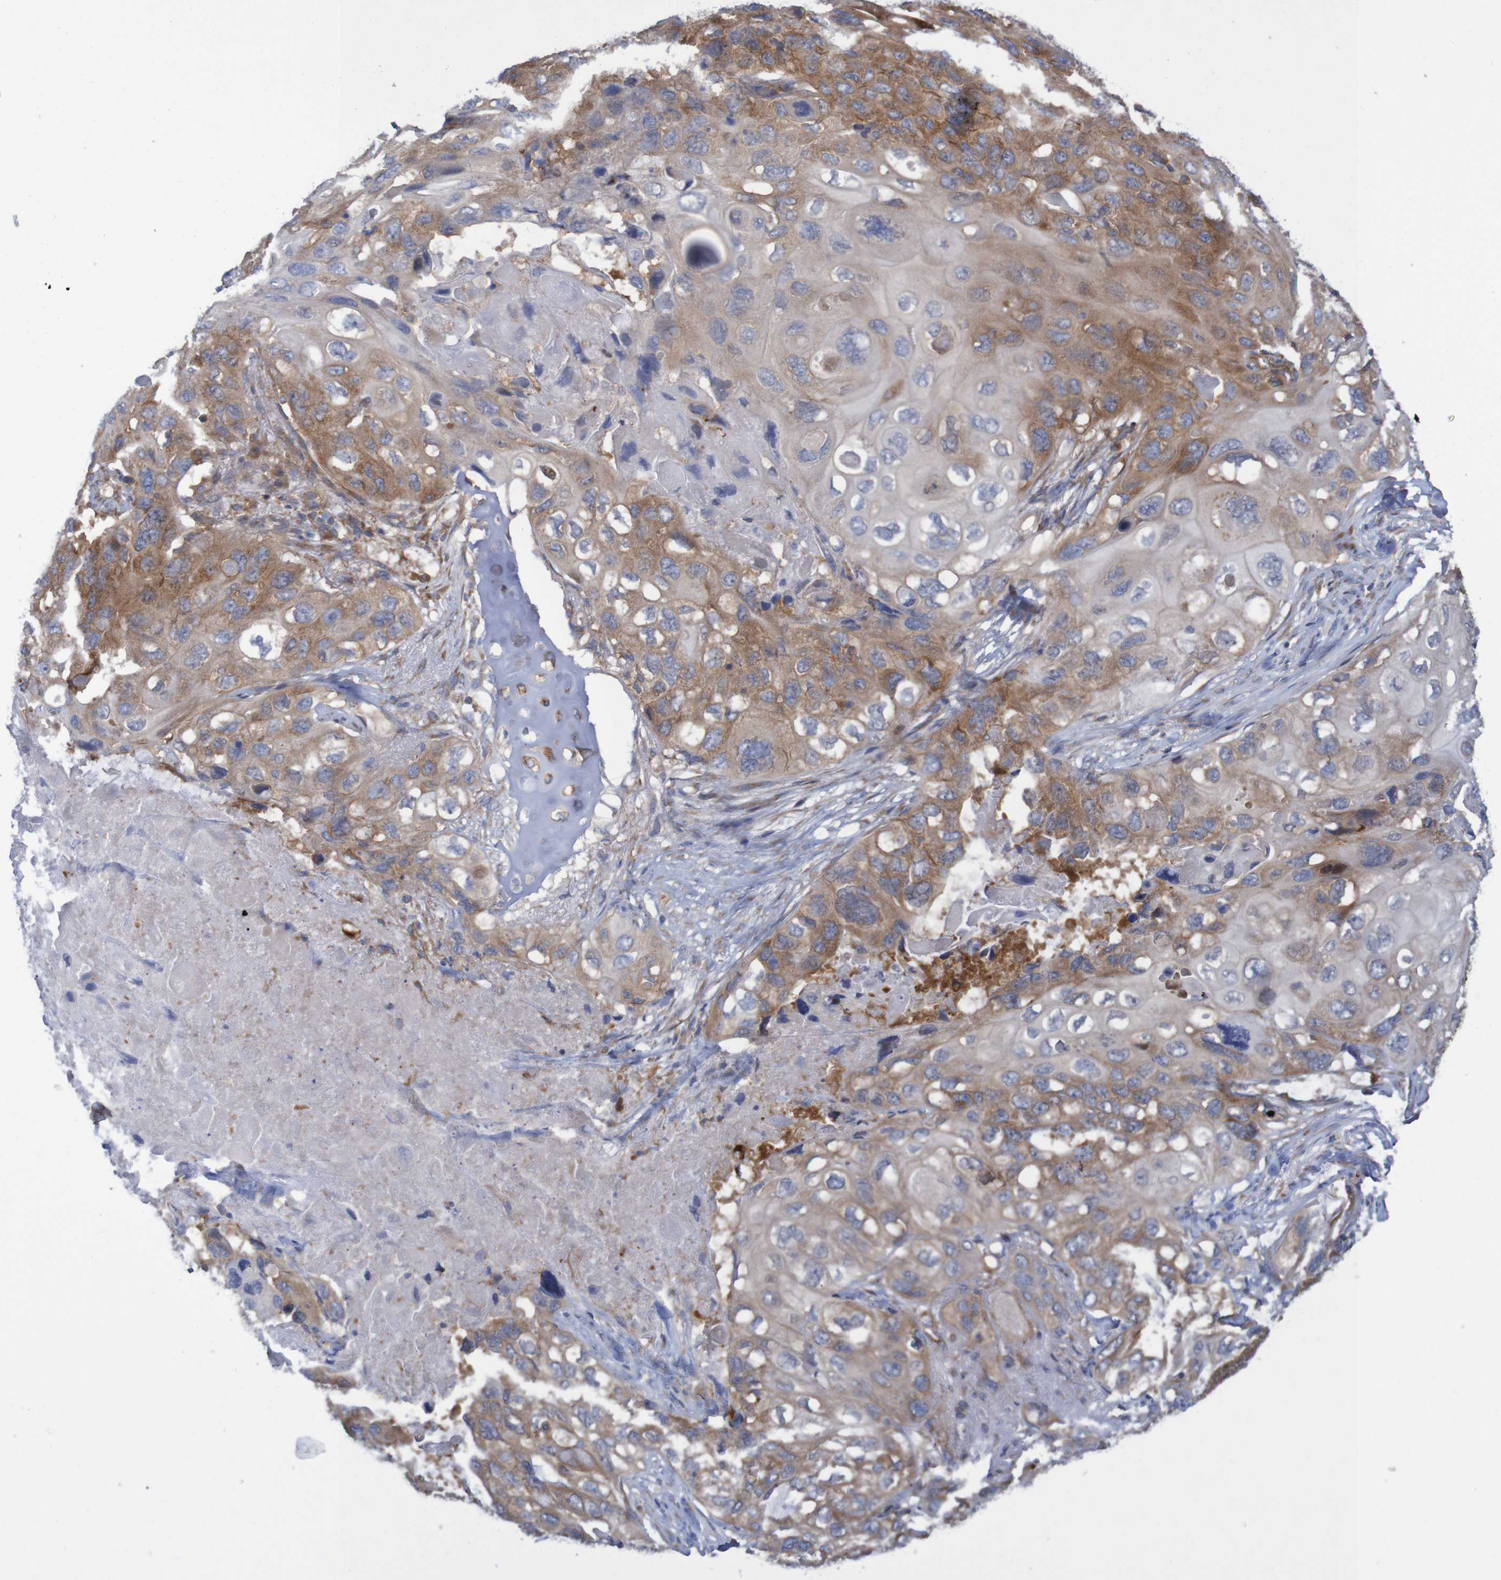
{"staining": {"intensity": "moderate", "quantity": "25%-75%", "location": "cytoplasmic/membranous"}, "tissue": "lung cancer", "cell_type": "Tumor cells", "image_type": "cancer", "snomed": [{"axis": "morphology", "description": "Squamous cell carcinoma, NOS"}, {"axis": "topography", "description": "Lung"}], "caption": "Lung cancer stained with a brown dye displays moderate cytoplasmic/membranous positive positivity in about 25%-75% of tumor cells.", "gene": "LRRC47", "patient": {"sex": "female", "age": 73}}